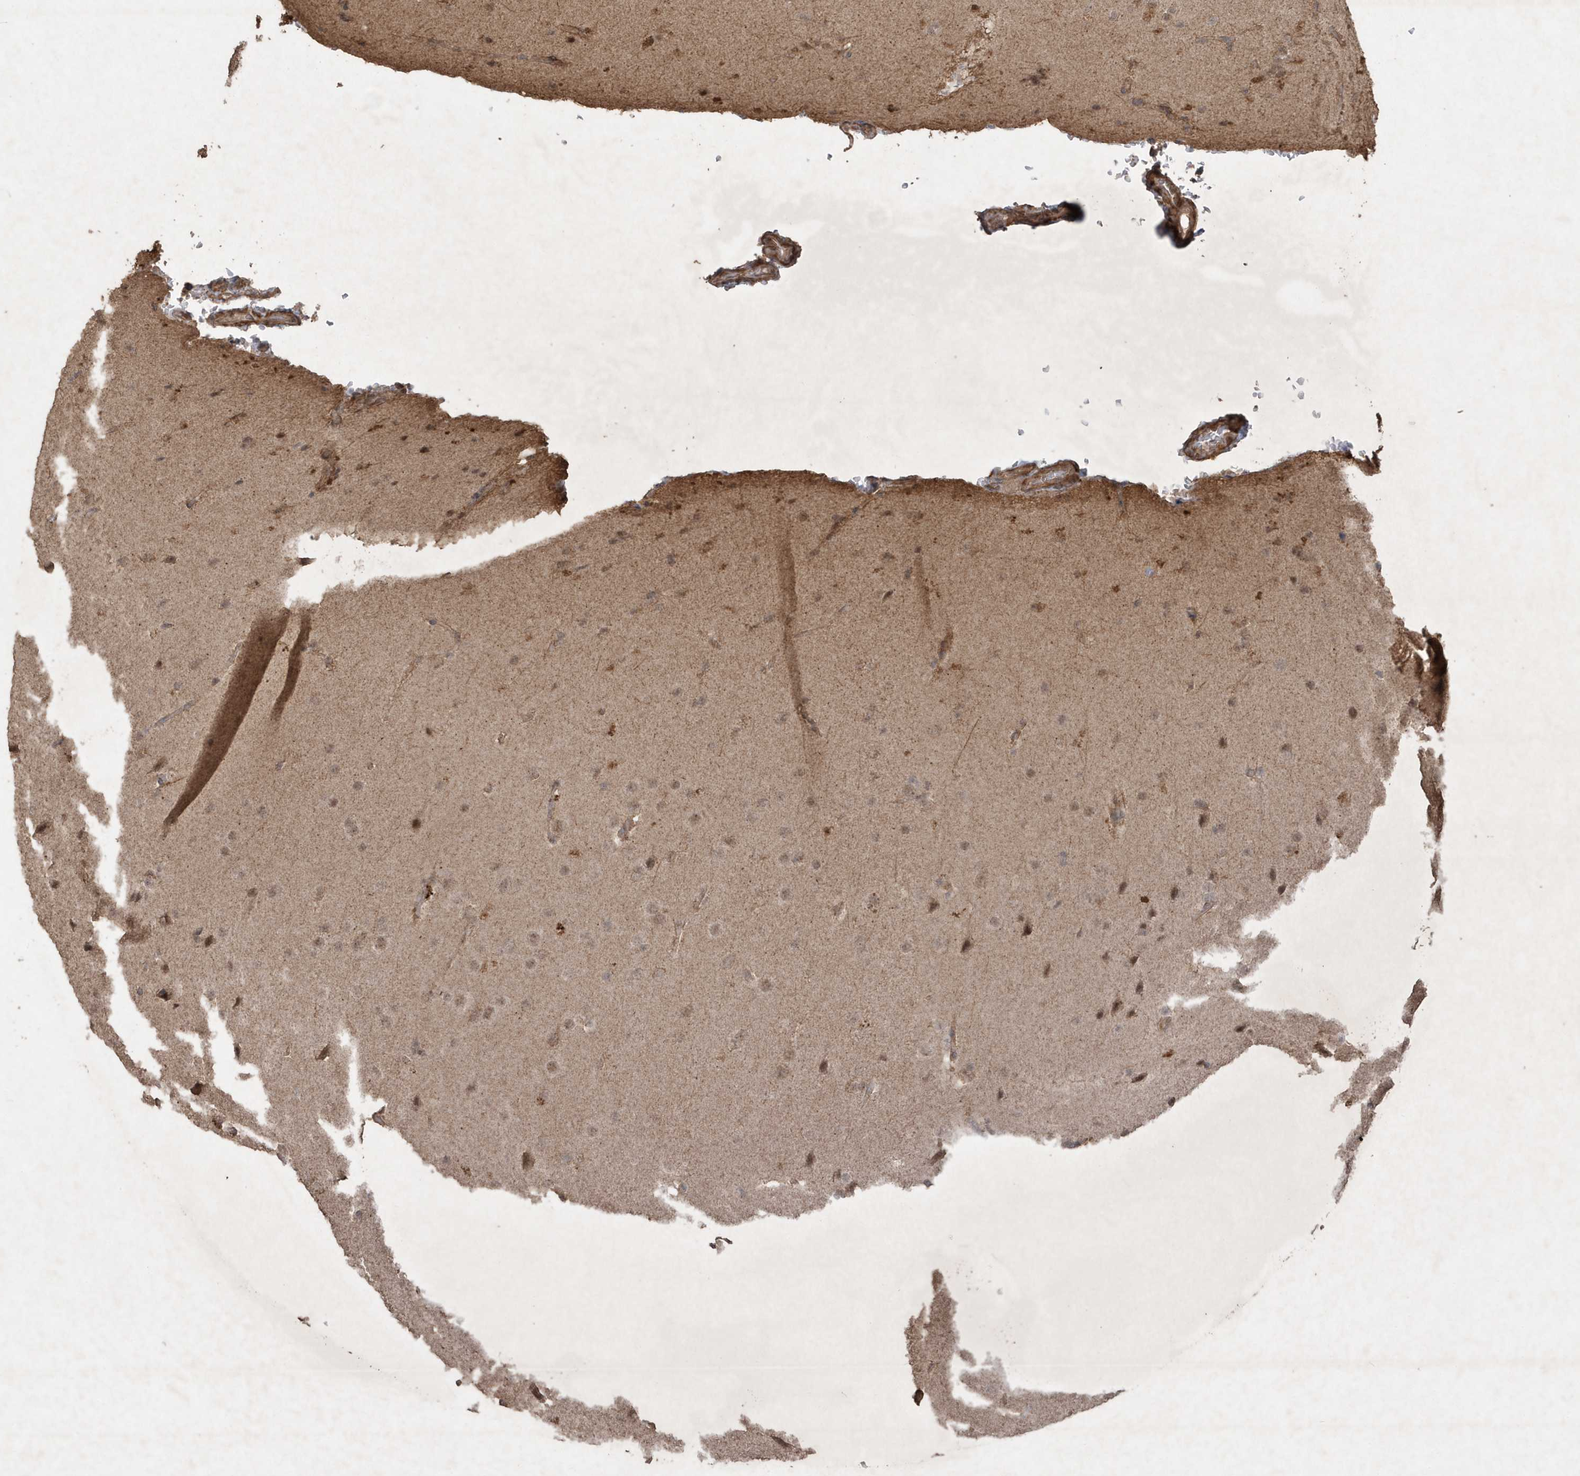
{"staining": {"intensity": "moderate", "quantity": "25%-75%", "location": "cytoplasmic/membranous,nuclear"}, "tissue": "glioma", "cell_type": "Tumor cells", "image_type": "cancer", "snomed": [{"axis": "morphology", "description": "Glioma, malignant, Low grade"}, {"axis": "topography", "description": "Brain"}], "caption": "Protein expression analysis of glioma demonstrates moderate cytoplasmic/membranous and nuclear positivity in approximately 25%-75% of tumor cells.", "gene": "PAXBP1", "patient": {"sex": "female", "age": 37}}